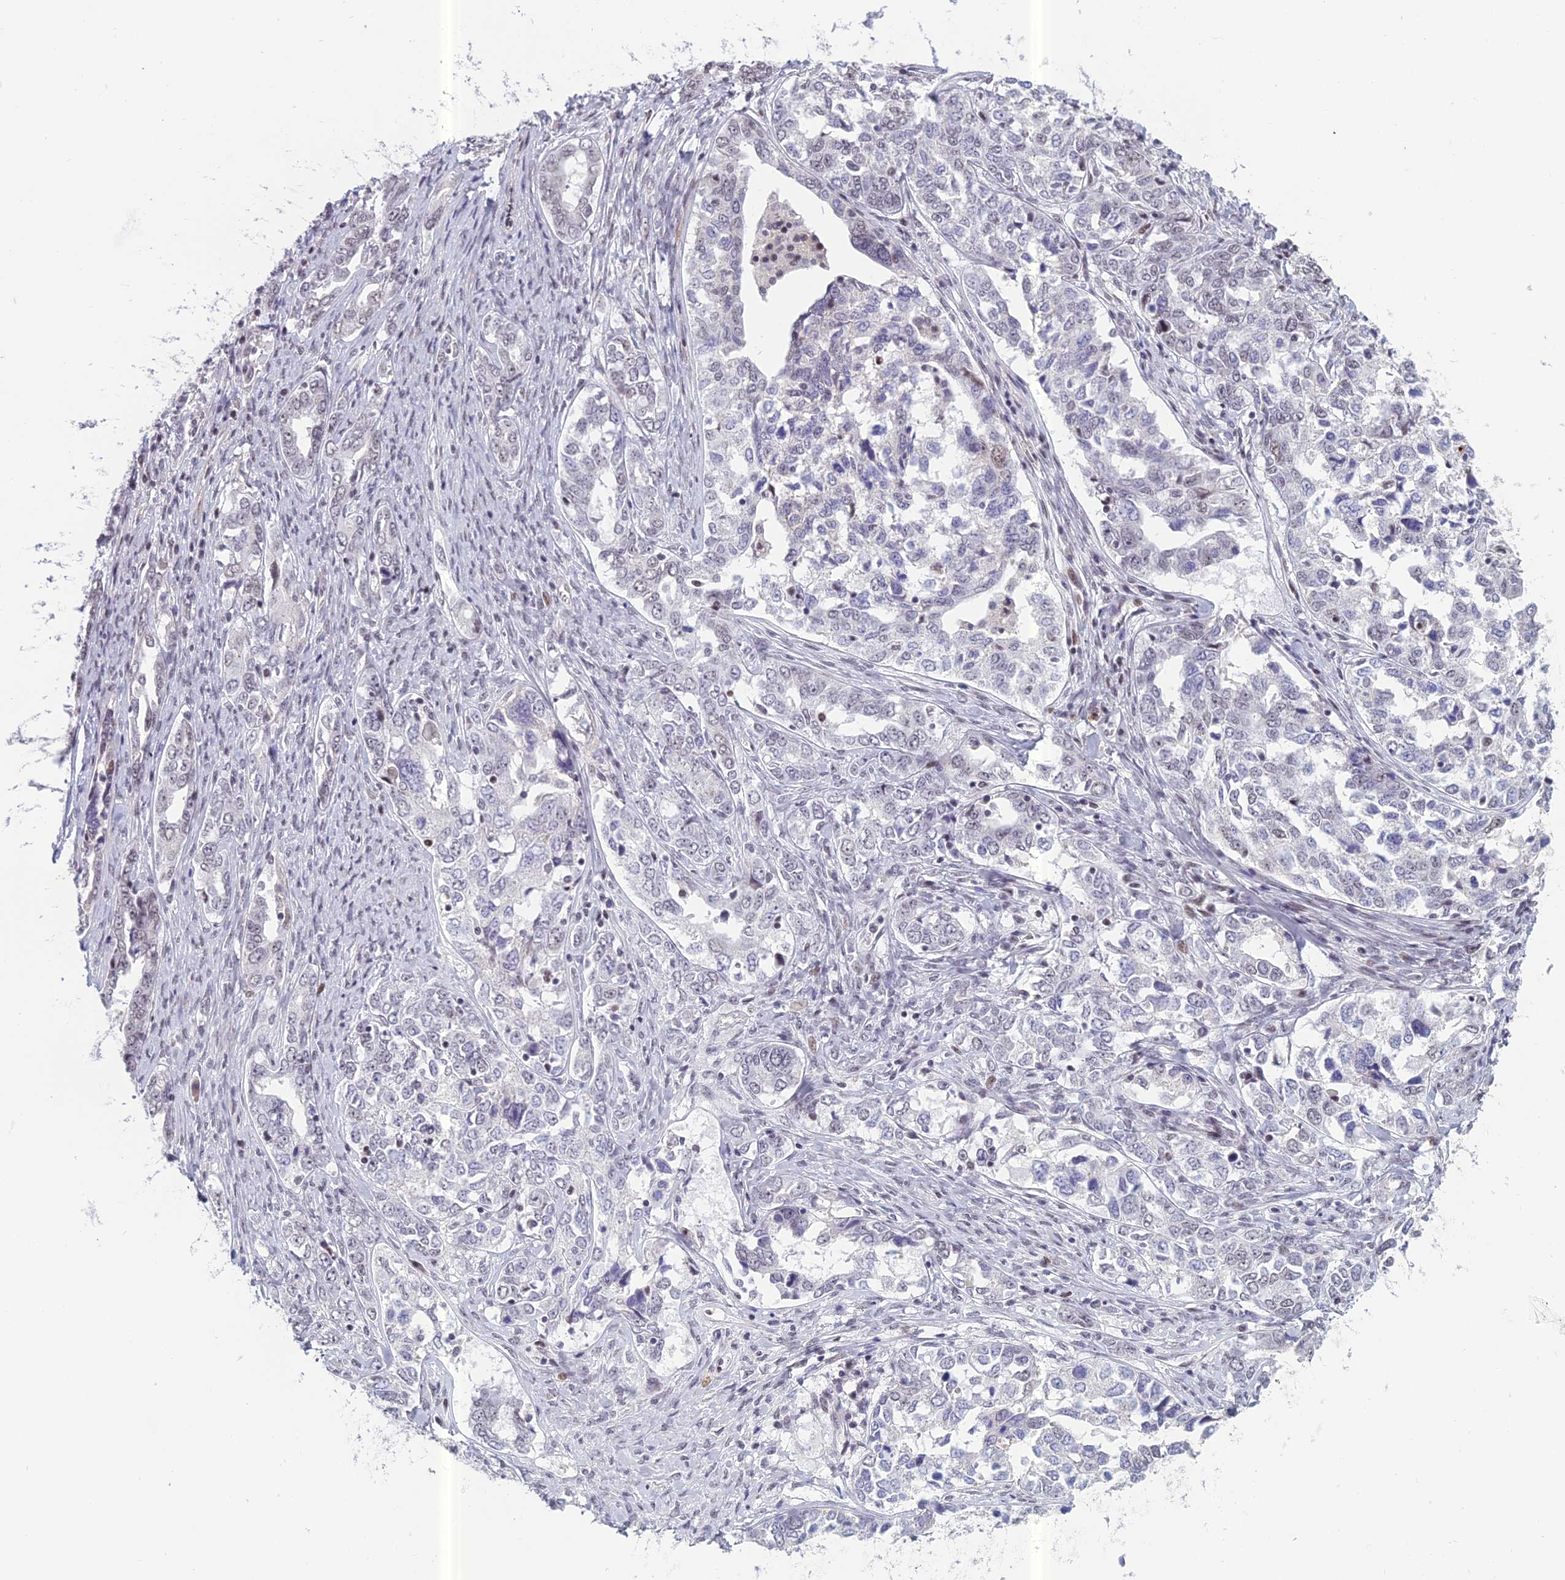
{"staining": {"intensity": "negative", "quantity": "none", "location": "none"}, "tissue": "ovarian cancer", "cell_type": "Tumor cells", "image_type": "cancer", "snomed": [{"axis": "morphology", "description": "Carcinoma, endometroid"}, {"axis": "topography", "description": "Ovary"}], "caption": "An immunohistochemistry (IHC) image of endometroid carcinoma (ovarian) is shown. There is no staining in tumor cells of endometroid carcinoma (ovarian). (DAB IHC with hematoxylin counter stain).", "gene": "RGS17", "patient": {"sex": "female", "age": 62}}